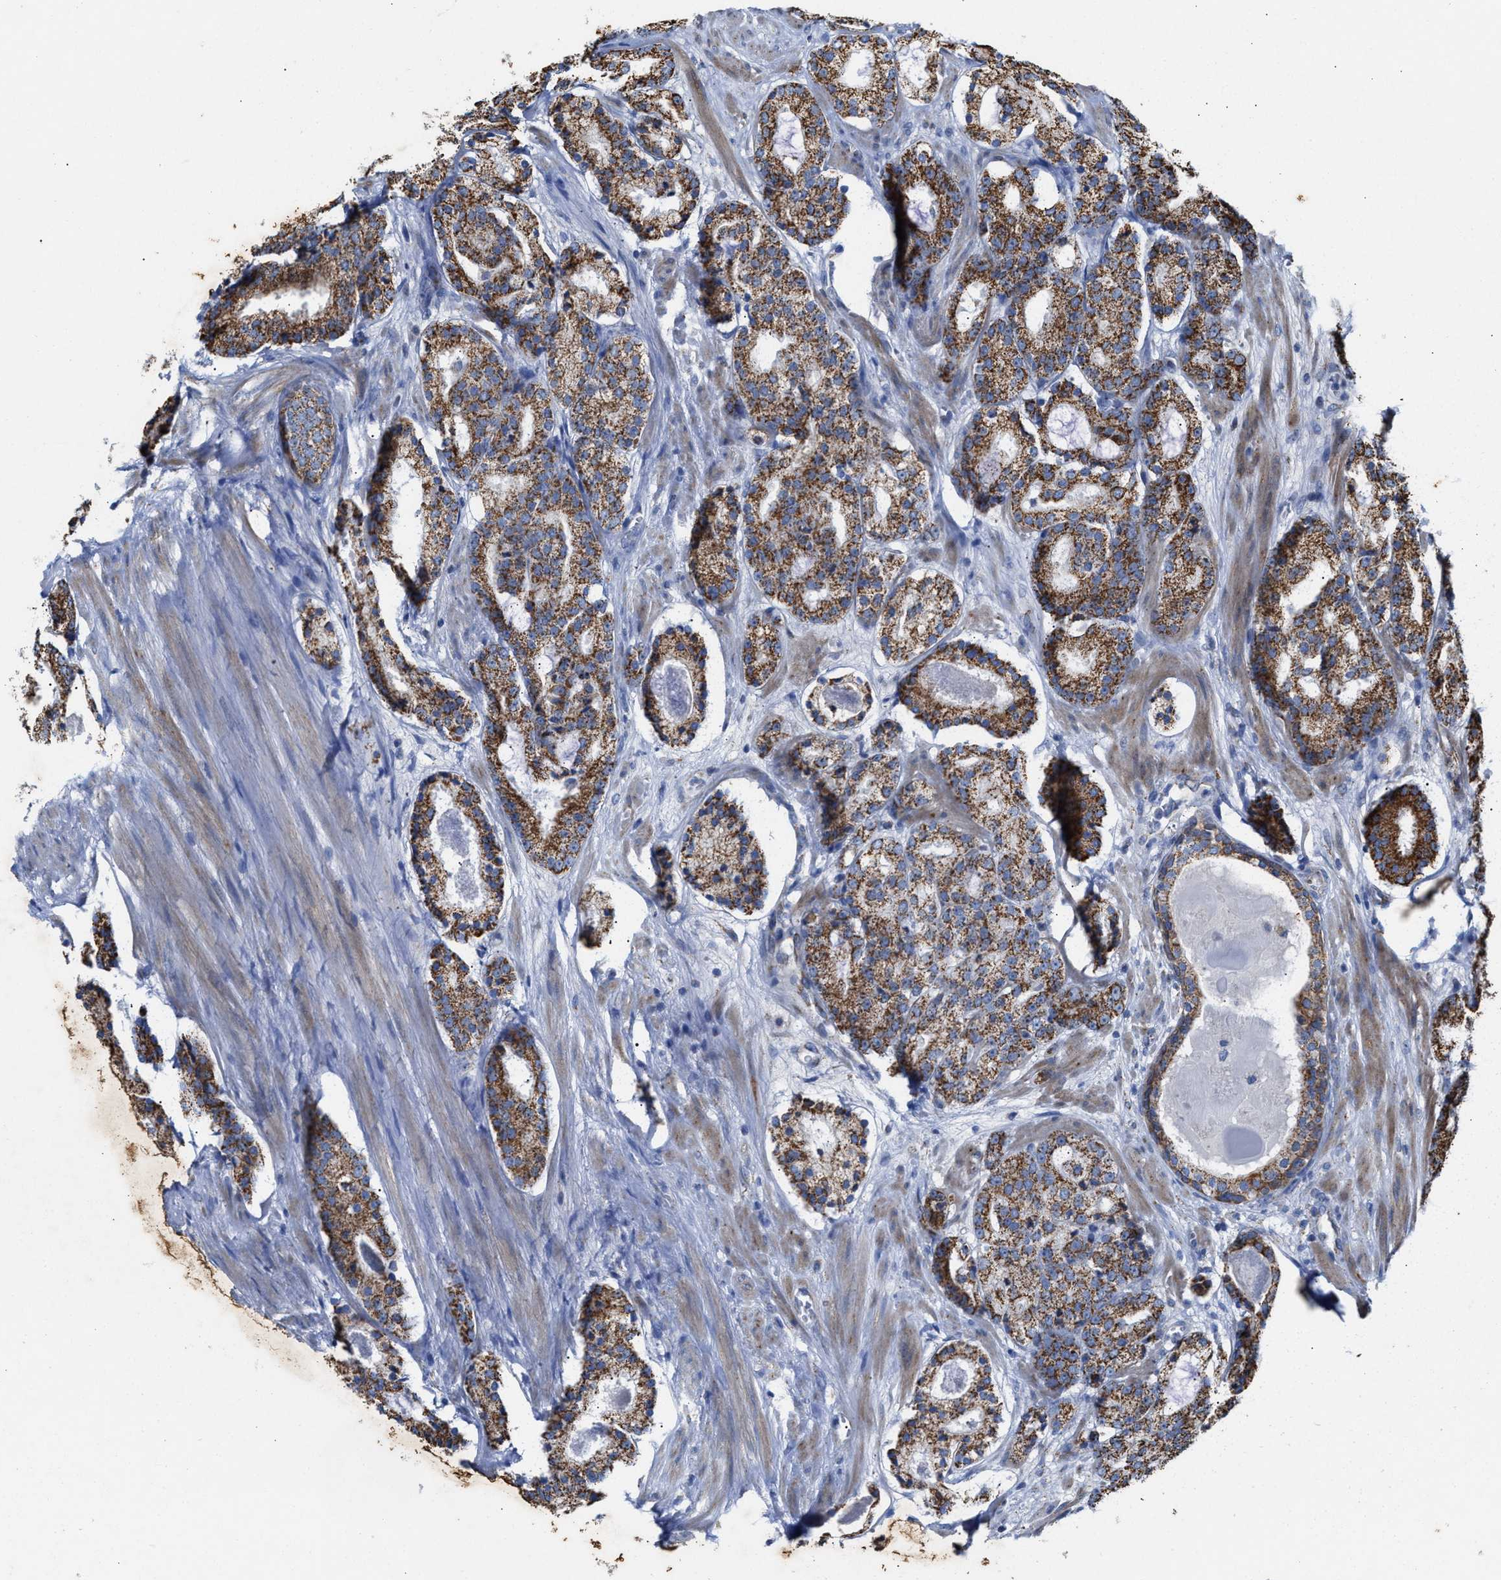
{"staining": {"intensity": "strong", "quantity": ">75%", "location": "cytoplasmic/membranous"}, "tissue": "prostate cancer", "cell_type": "Tumor cells", "image_type": "cancer", "snomed": [{"axis": "morphology", "description": "Adenocarcinoma, Low grade"}, {"axis": "topography", "description": "Prostate"}], "caption": "Immunohistochemistry (IHC) staining of prostate adenocarcinoma (low-grade), which displays high levels of strong cytoplasmic/membranous expression in approximately >75% of tumor cells indicating strong cytoplasmic/membranous protein expression. The staining was performed using DAB (brown) for protein detection and nuclei were counterstained in hematoxylin (blue).", "gene": "JAG1", "patient": {"sex": "male", "age": 69}}